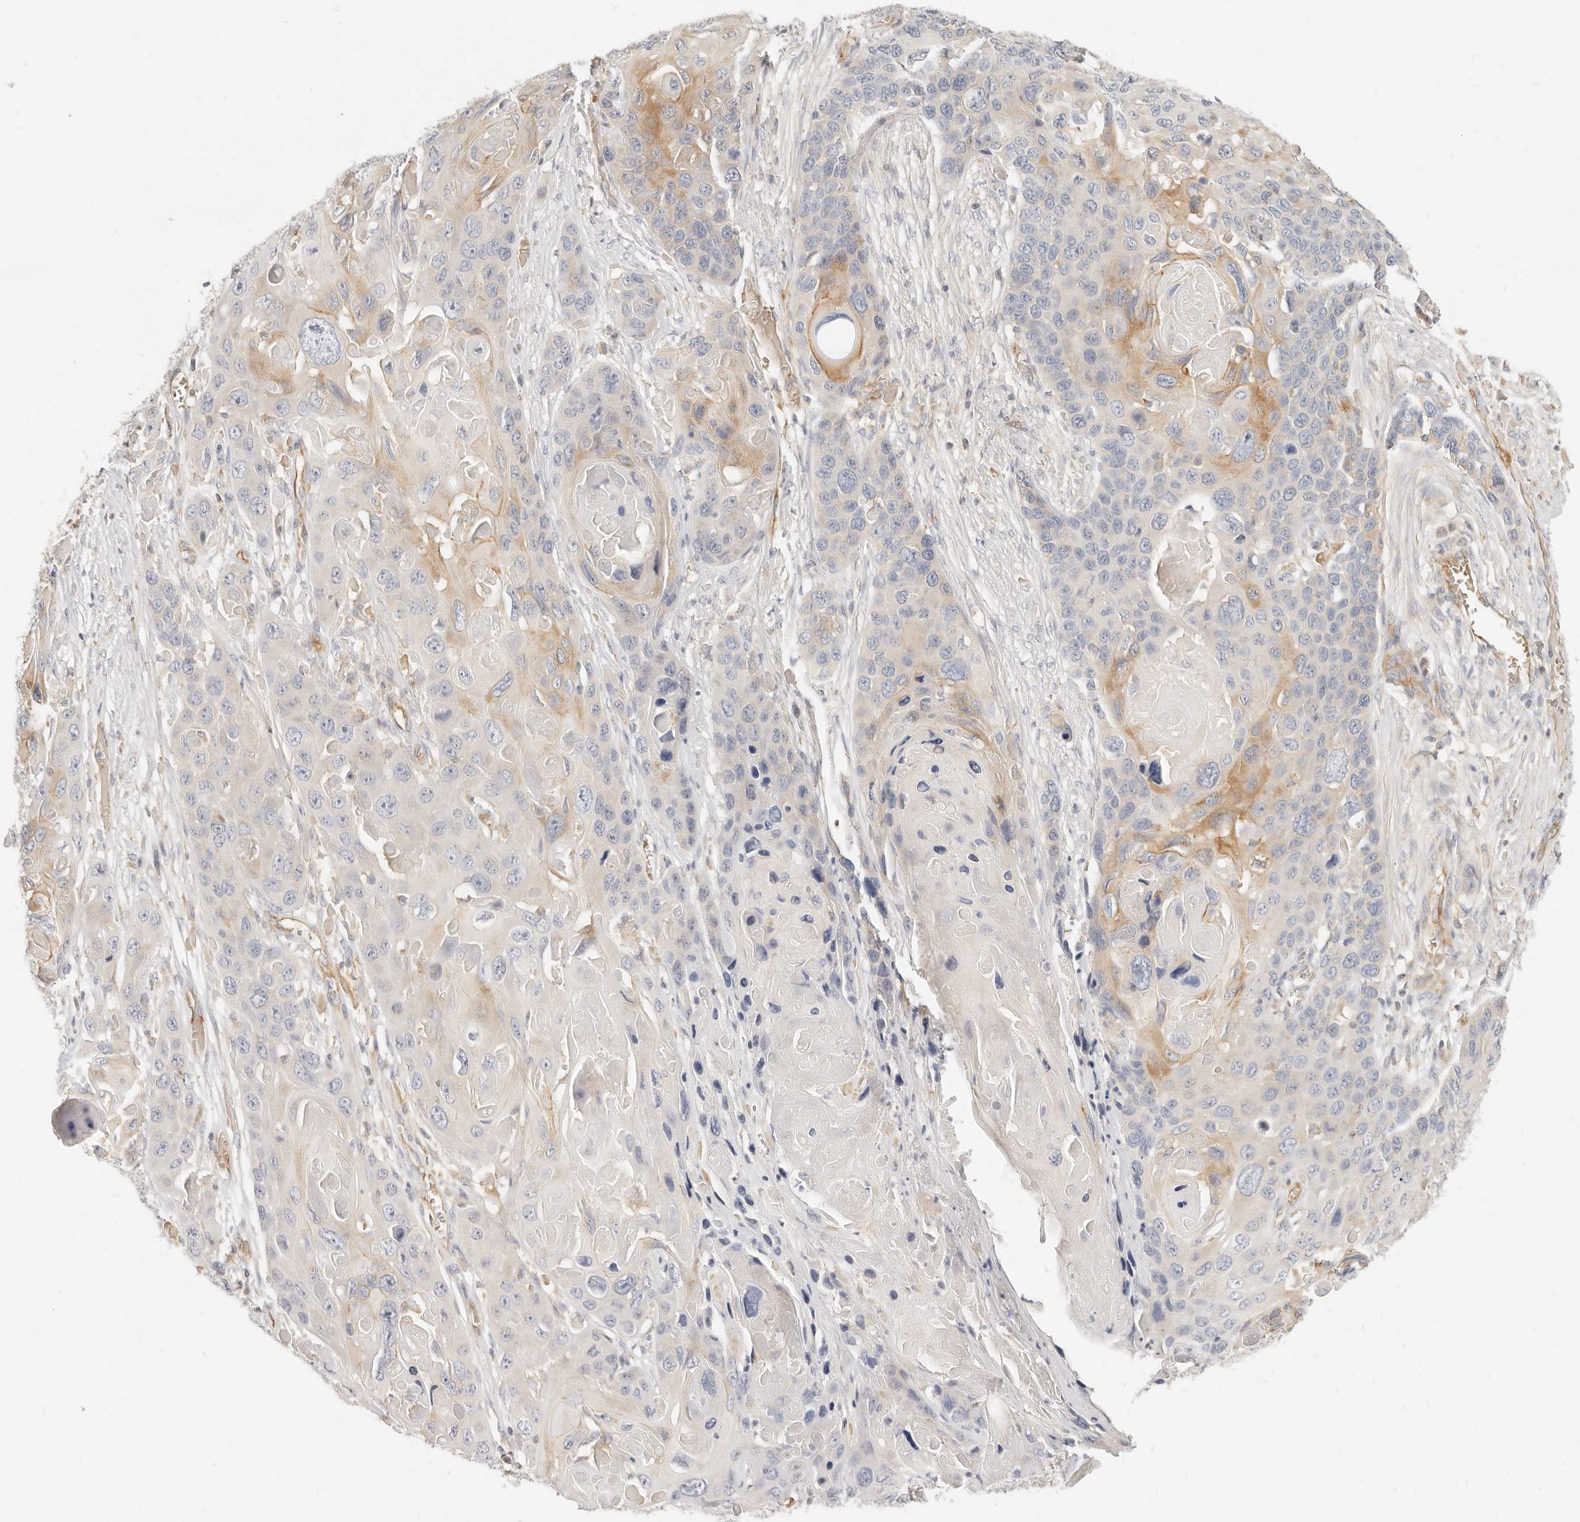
{"staining": {"intensity": "moderate", "quantity": "<25%", "location": "cytoplasmic/membranous"}, "tissue": "skin cancer", "cell_type": "Tumor cells", "image_type": "cancer", "snomed": [{"axis": "morphology", "description": "Squamous cell carcinoma, NOS"}, {"axis": "topography", "description": "Skin"}], "caption": "Immunohistochemical staining of skin cancer reveals moderate cytoplasmic/membranous protein positivity in approximately <25% of tumor cells.", "gene": "LTB4R2", "patient": {"sex": "male", "age": 55}}